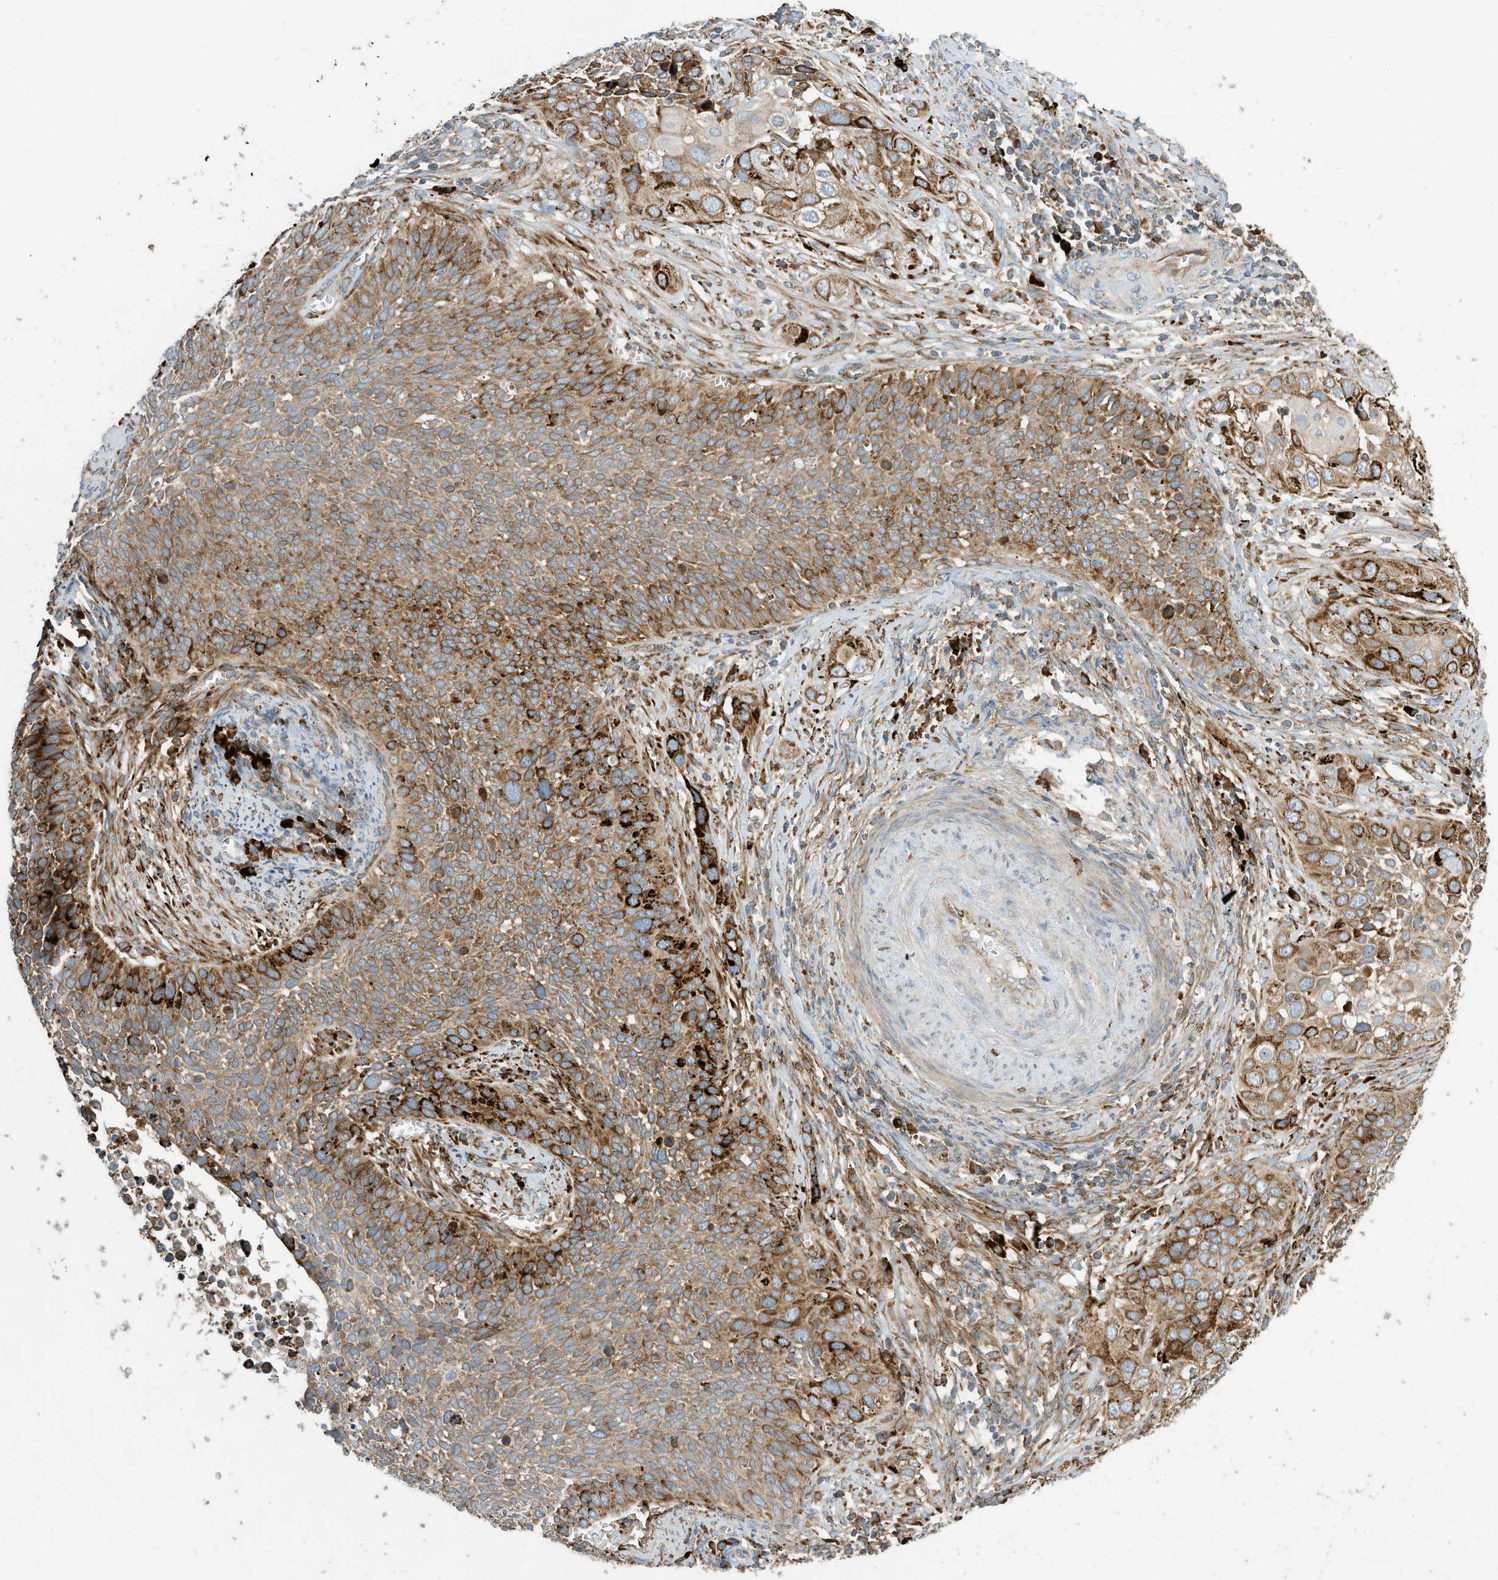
{"staining": {"intensity": "moderate", "quantity": ">75%", "location": "cytoplasmic/membranous"}, "tissue": "cervical cancer", "cell_type": "Tumor cells", "image_type": "cancer", "snomed": [{"axis": "morphology", "description": "Squamous cell carcinoma, NOS"}, {"axis": "topography", "description": "Cervix"}], "caption": "A brown stain labels moderate cytoplasmic/membranous positivity of a protein in cervical squamous cell carcinoma tumor cells.", "gene": "TRNAU1AP", "patient": {"sex": "female", "age": 34}}